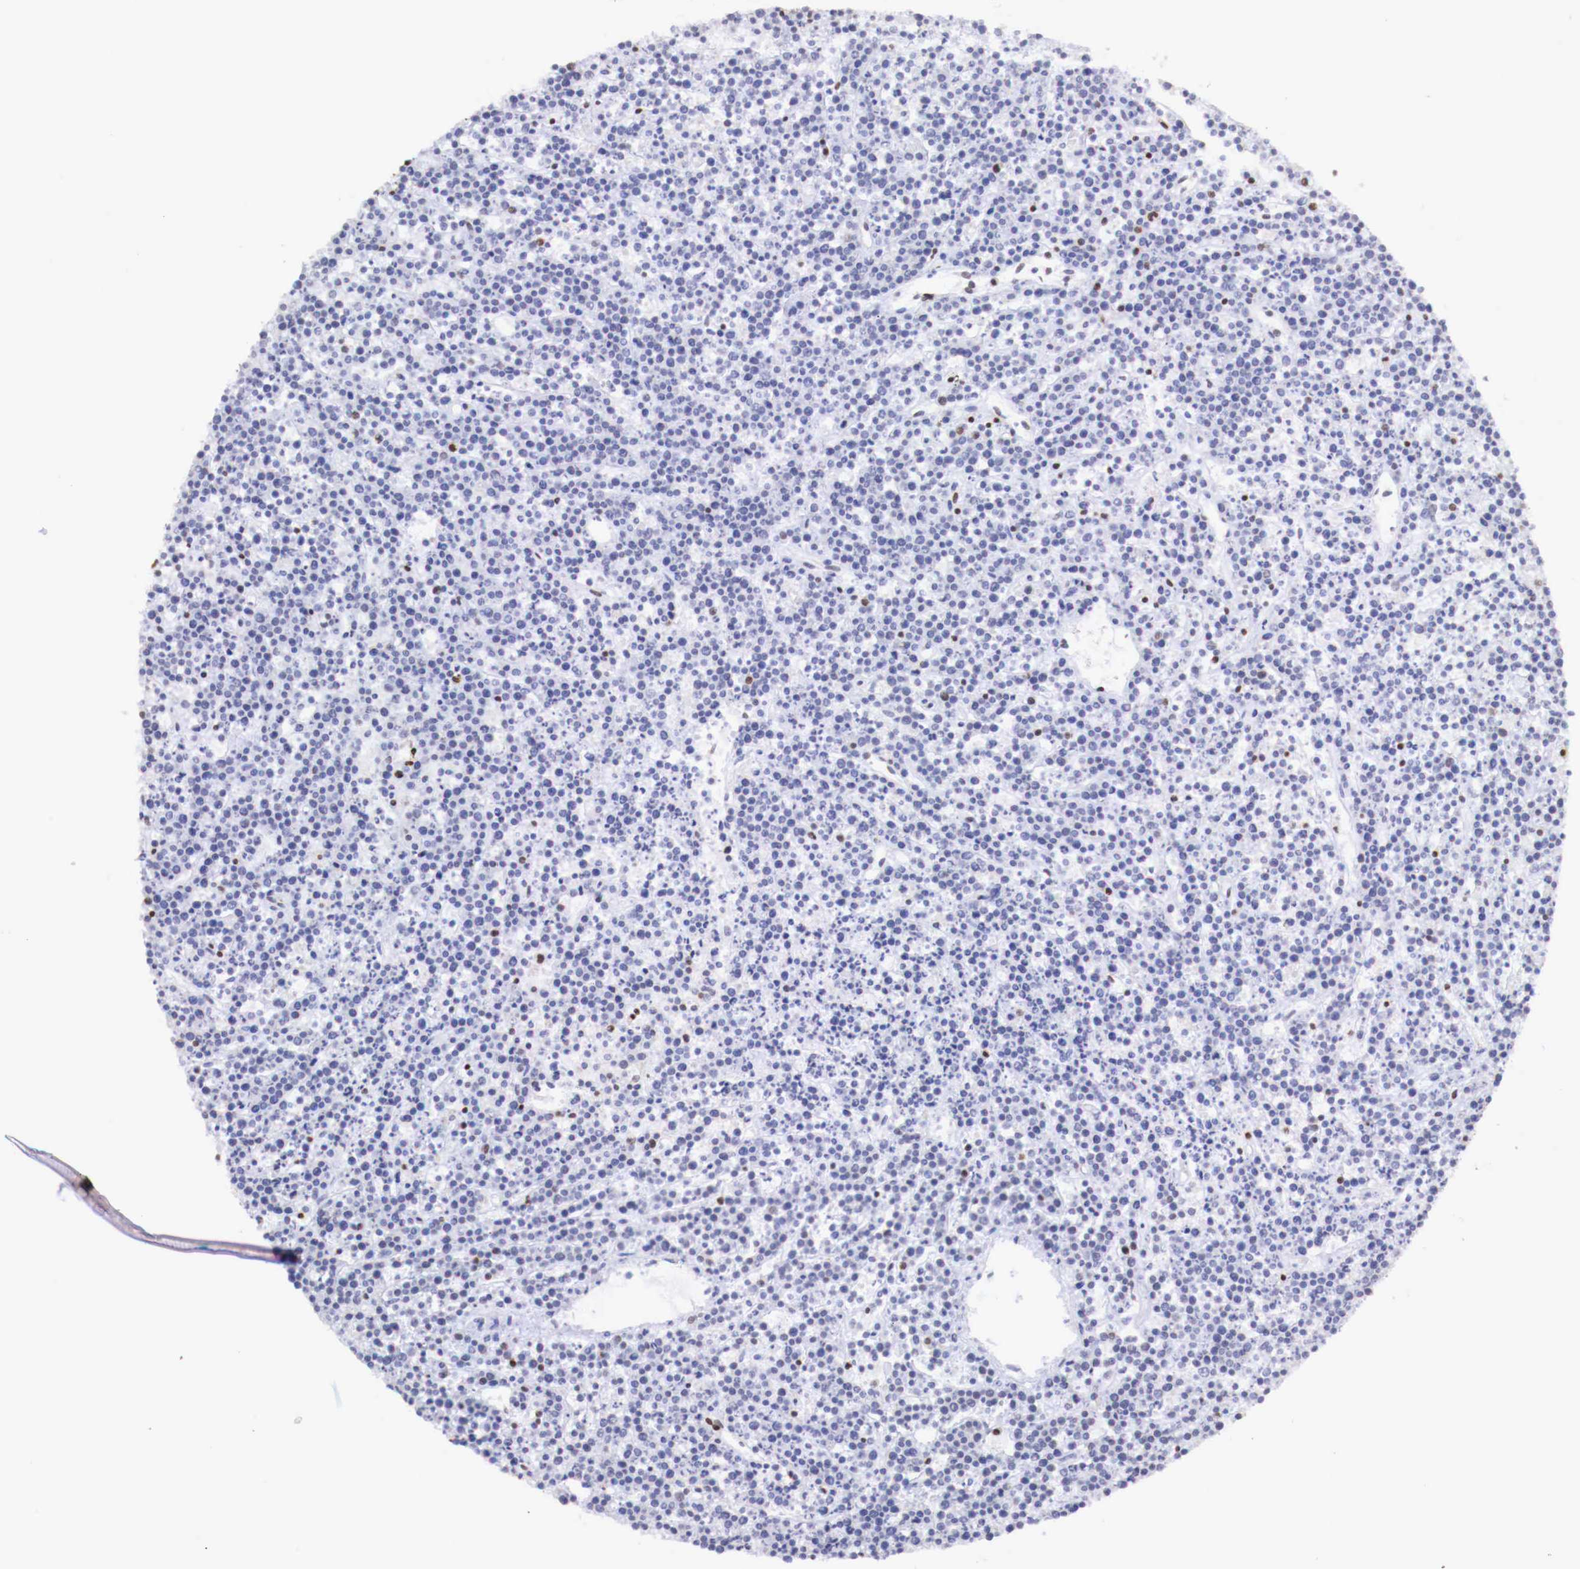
{"staining": {"intensity": "moderate", "quantity": ">75%", "location": "nuclear"}, "tissue": "lymphoma", "cell_type": "Tumor cells", "image_type": "cancer", "snomed": [{"axis": "morphology", "description": "Malignant lymphoma, non-Hodgkin's type, High grade"}, {"axis": "topography", "description": "Ovary"}], "caption": "Immunohistochemistry micrograph of human high-grade malignant lymphoma, non-Hodgkin's type stained for a protein (brown), which reveals medium levels of moderate nuclear staining in about >75% of tumor cells.", "gene": "MAX", "patient": {"sex": "female", "age": 56}}